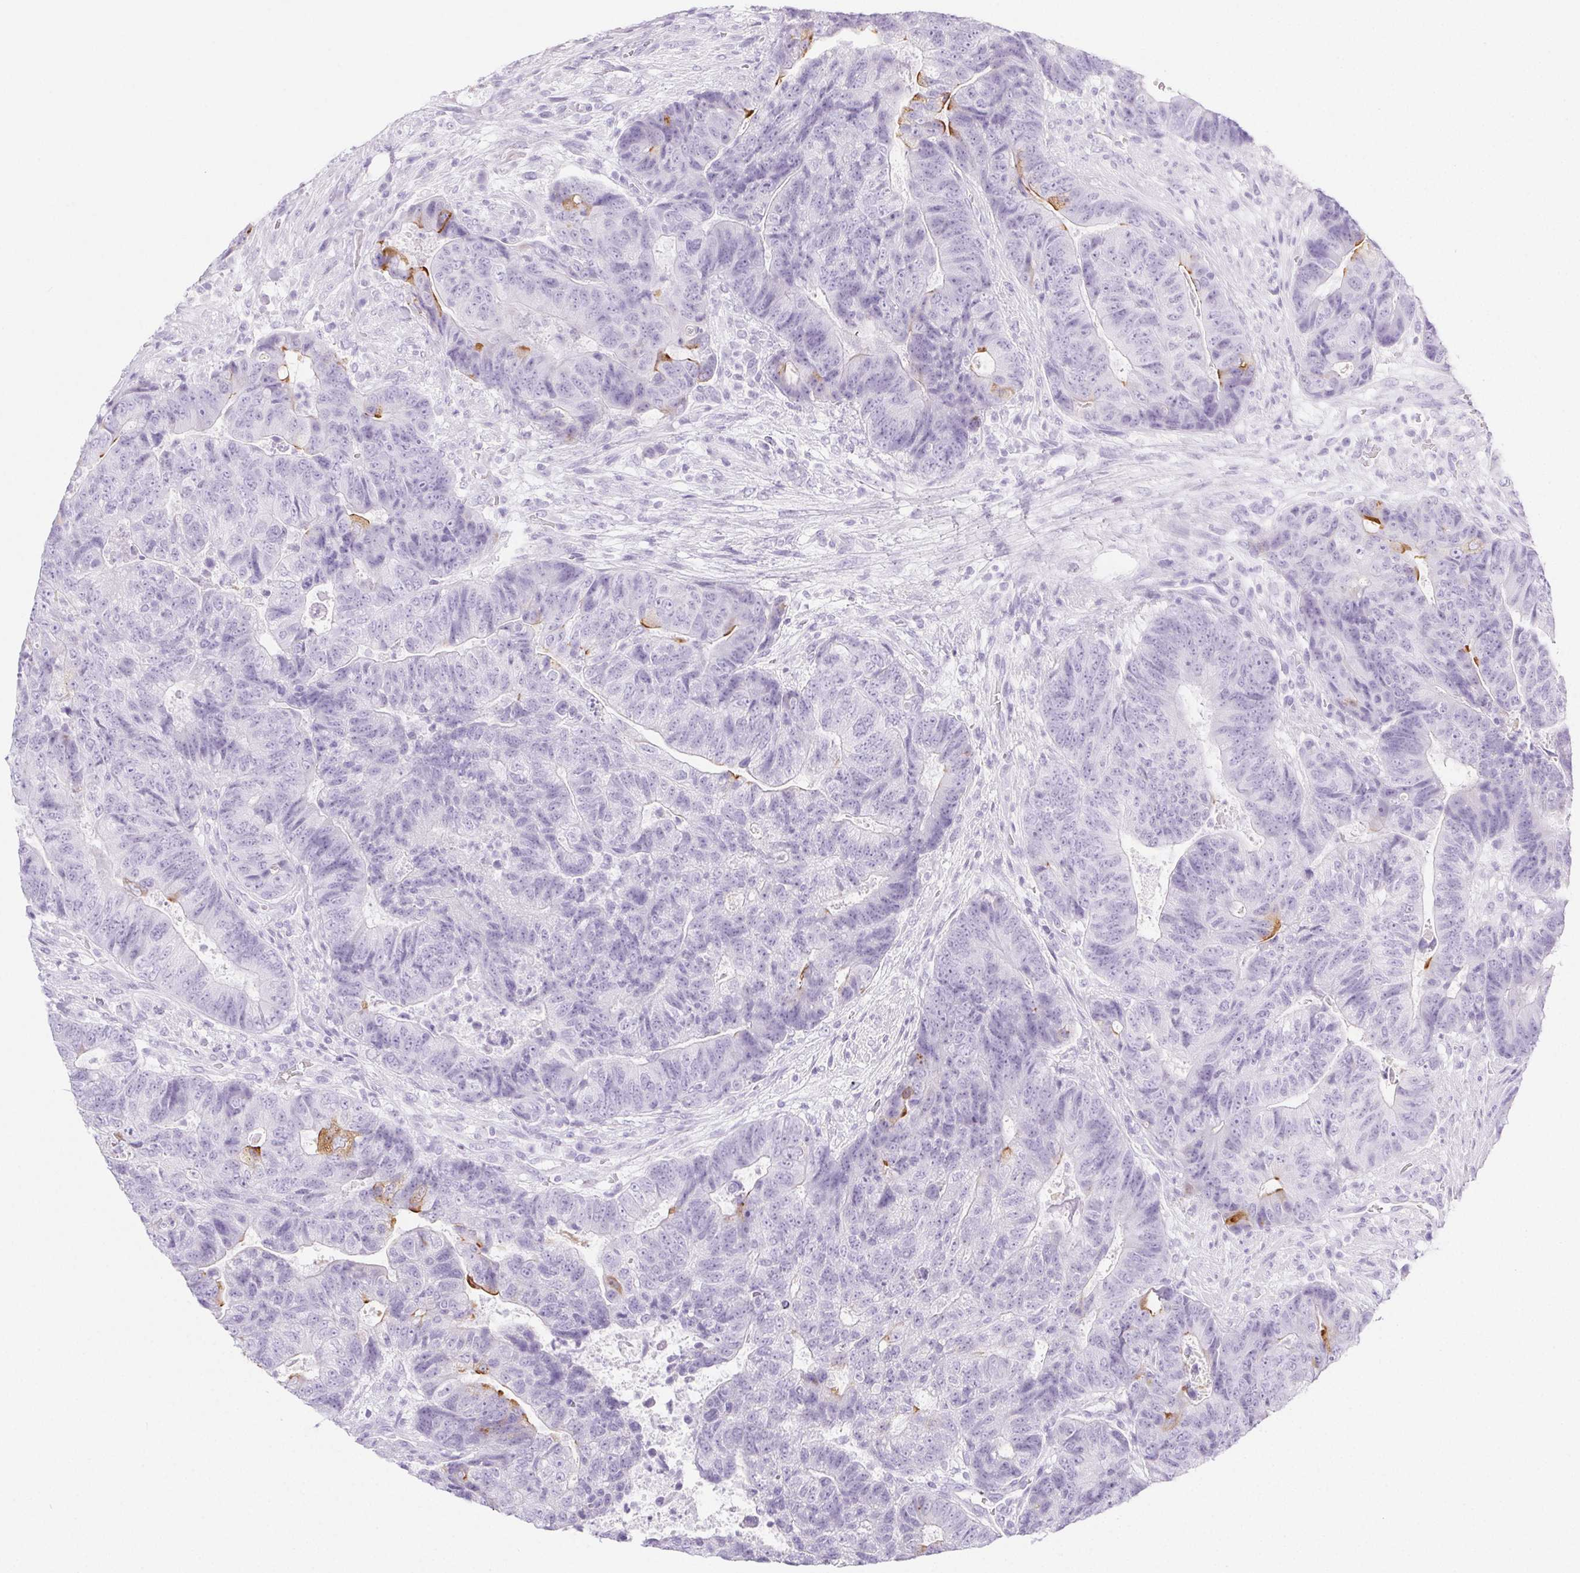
{"staining": {"intensity": "moderate", "quantity": "<25%", "location": "cytoplasmic/membranous"}, "tissue": "colorectal cancer", "cell_type": "Tumor cells", "image_type": "cancer", "snomed": [{"axis": "morphology", "description": "Normal tissue, NOS"}, {"axis": "morphology", "description": "Adenocarcinoma, NOS"}, {"axis": "topography", "description": "Colon"}], "caption": "Colorectal cancer stained with a protein marker demonstrates moderate staining in tumor cells.", "gene": "PI3", "patient": {"sex": "female", "age": 48}}